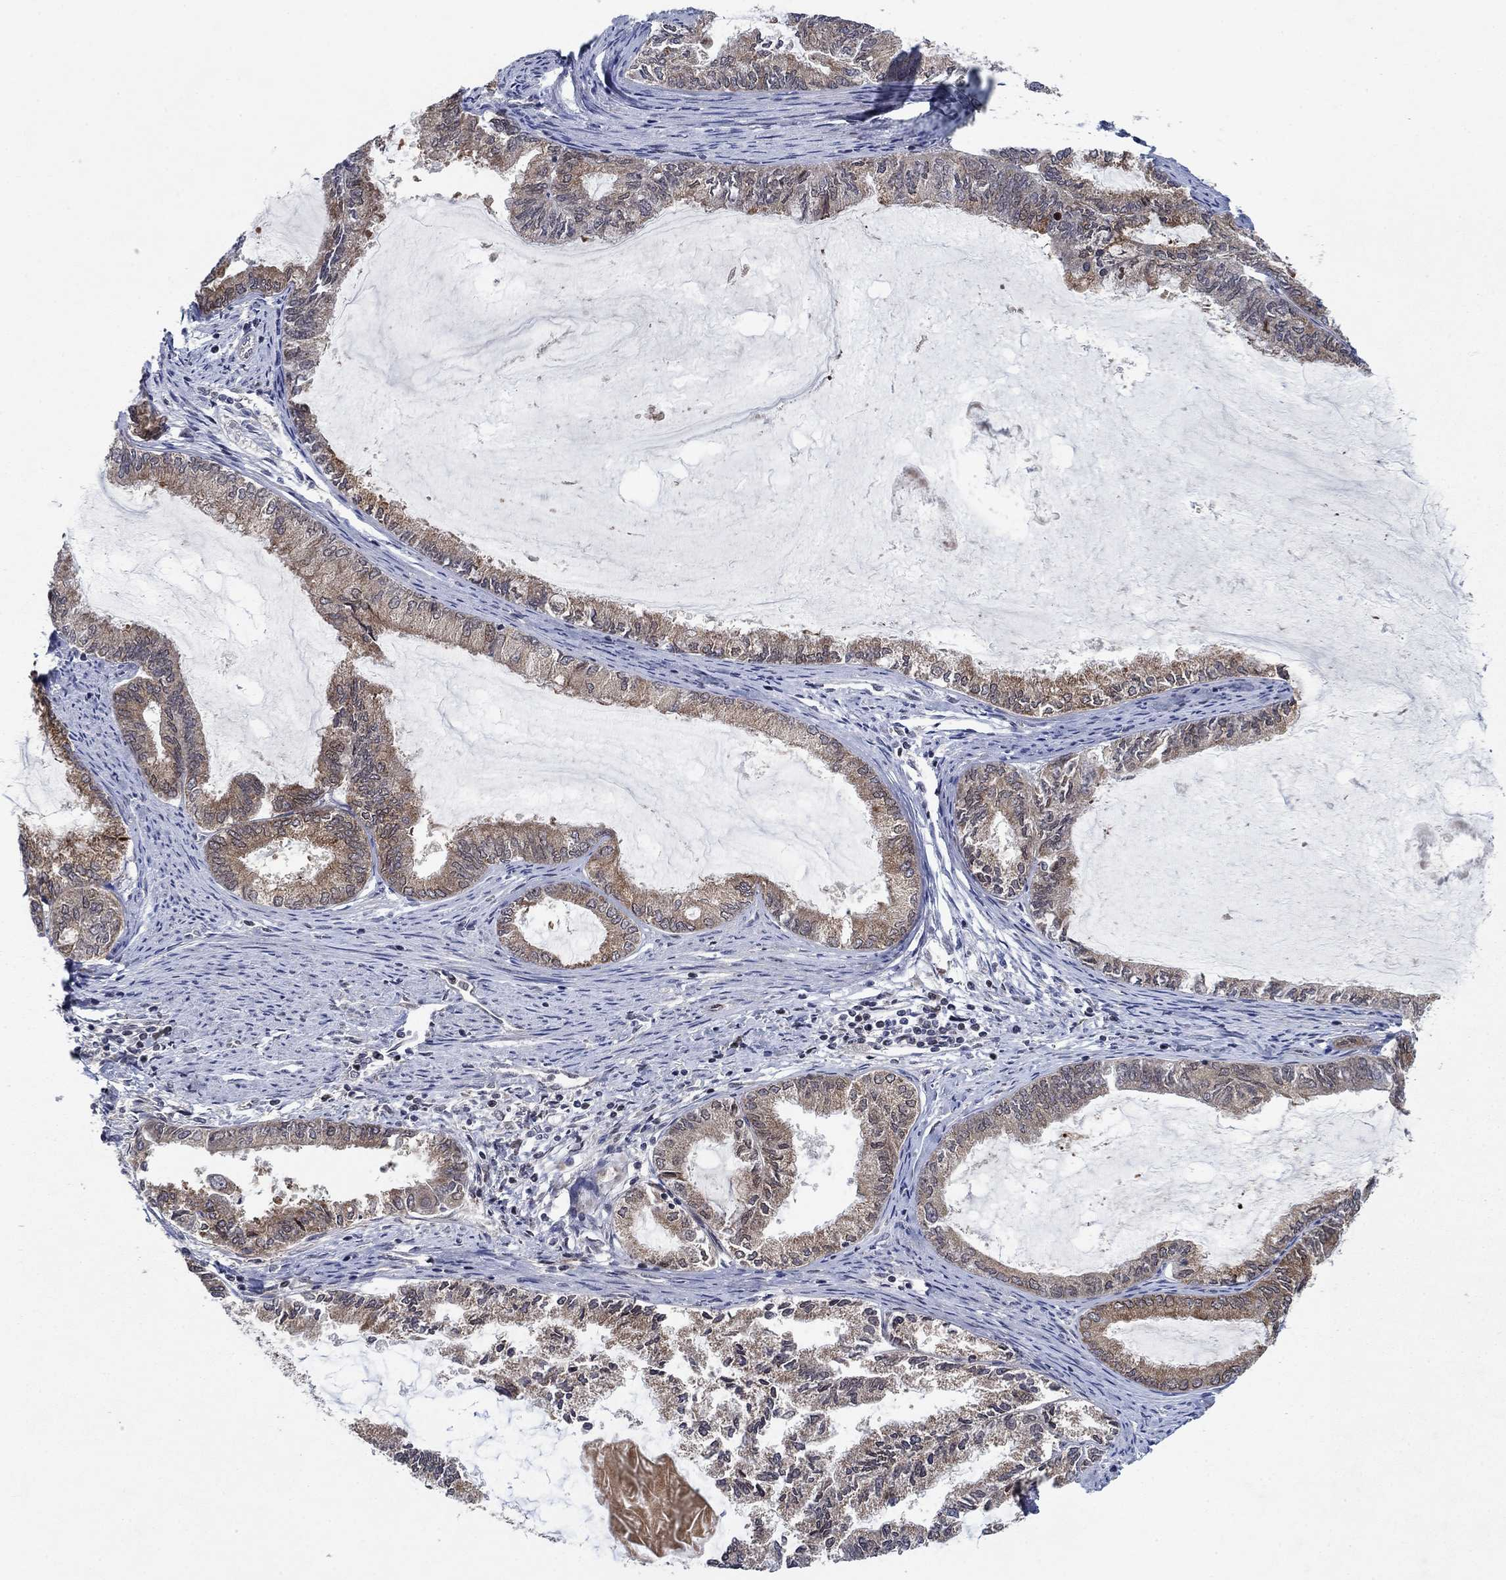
{"staining": {"intensity": "weak", "quantity": "25%-75%", "location": "cytoplasmic/membranous"}, "tissue": "endometrial cancer", "cell_type": "Tumor cells", "image_type": "cancer", "snomed": [{"axis": "morphology", "description": "Adenocarcinoma, NOS"}, {"axis": "topography", "description": "Endometrium"}], "caption": "Brown immunohistochemical staining in endometrial cancer (adenocarcinoma) shows weak cytoplasmic/membranous staining in approximately 25%-75% of tumor cells. Immunohistochemistry stains the protein of interest in brown and the nuclei are stained blue.", "gene": "PRICKLE4", "patient": {"sex": "female", "age": 86}}